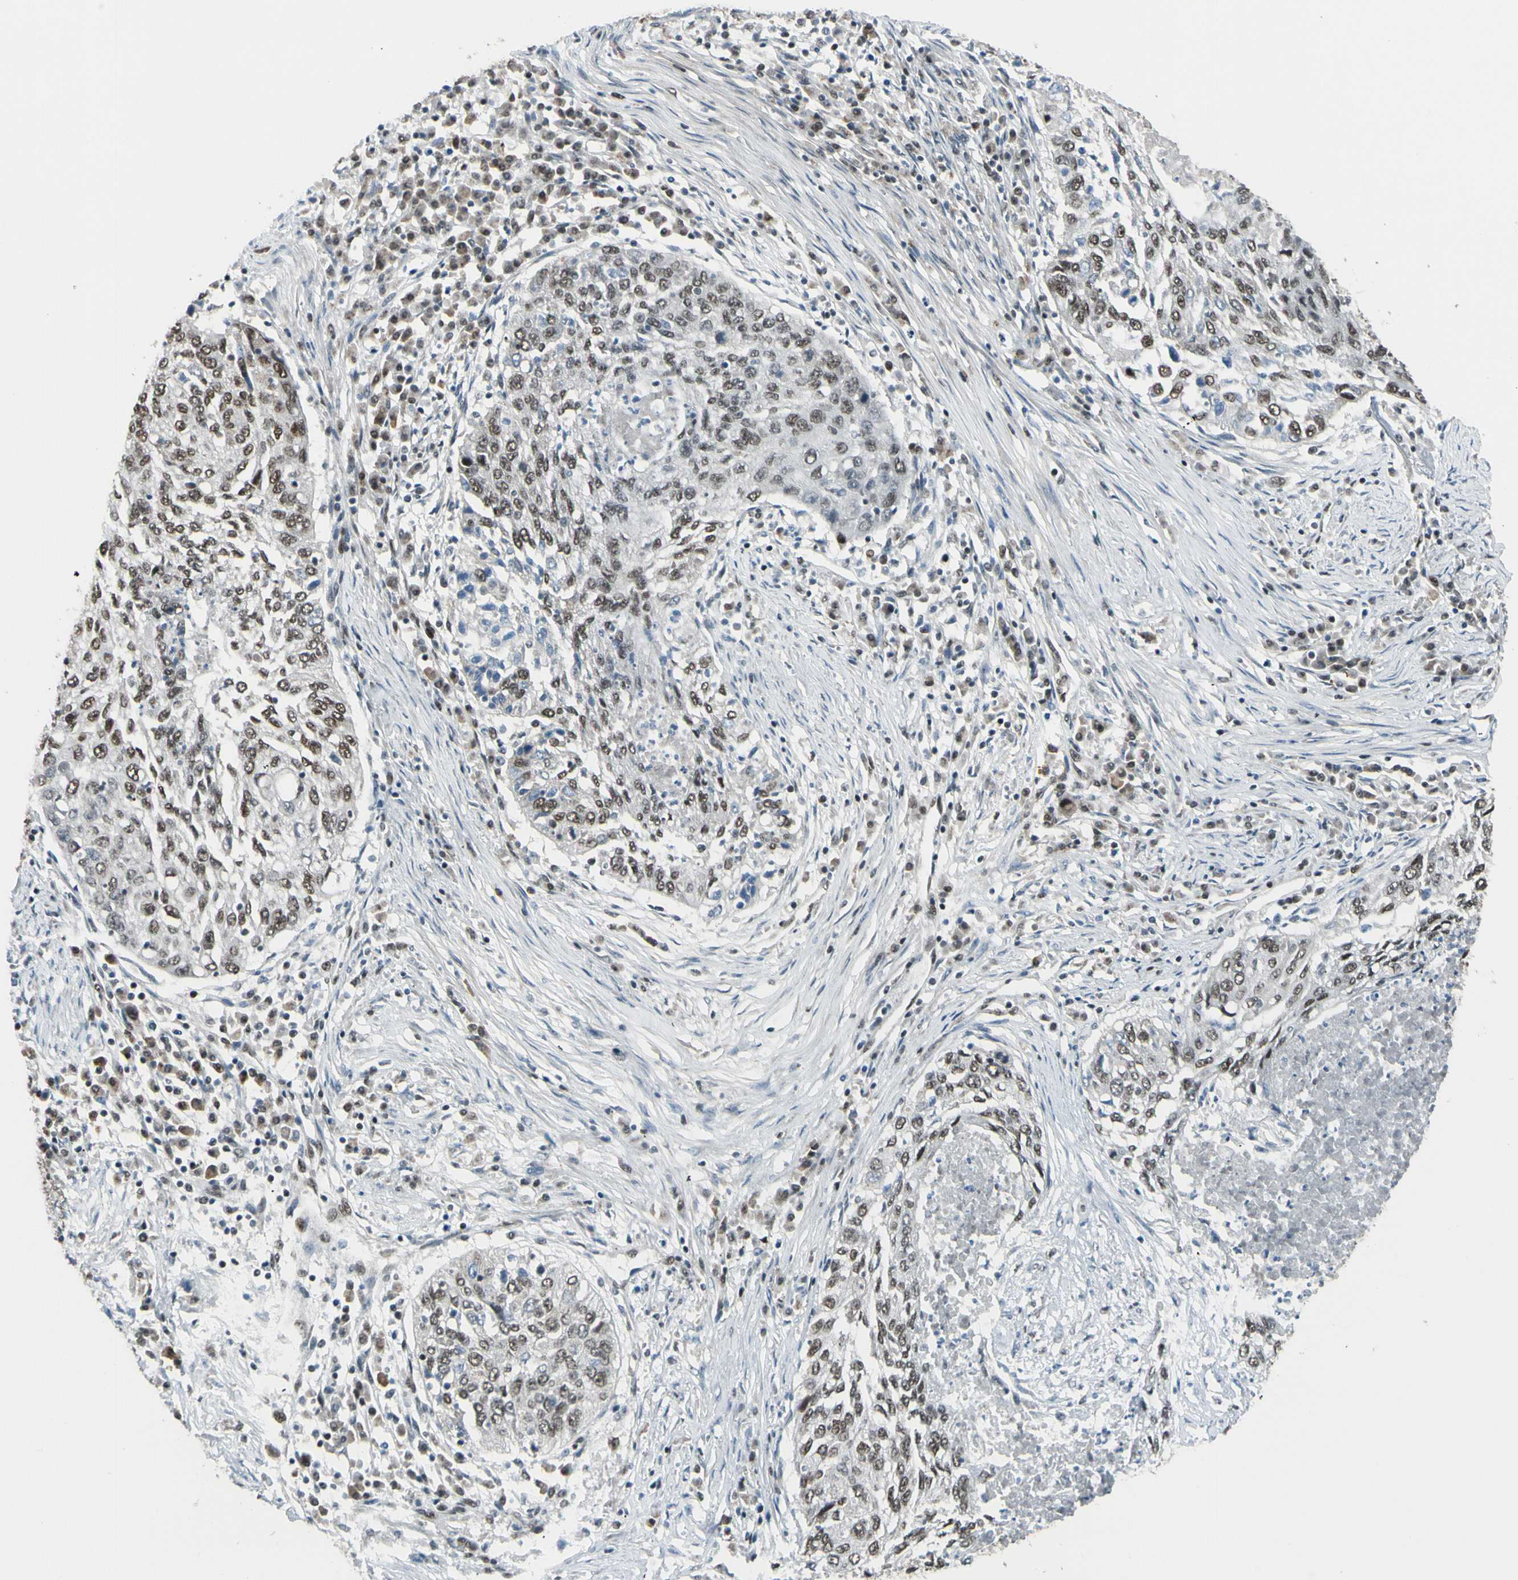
{"staining": {"intensity": "moderate", "quantity": ">75%", "location": "nuclear"}, "tissue": "lung cancer", "cell_type": "Tumor cells", "image_type": "cancer", "snomed": [{"axis": "morphology", "description": "Squamous cell carcinoma, NOS"}, {"axis": "topography", "description": "Lung"}], "caption": "Protein analysis of lung cancer (squamous cell carcinoma) tissue exhibits moderate nuclear staining in about >75% of tumor cells. (Brightfield microscopy of DAB IHC at high magnification).", "gene": "CHAMP1", "patient": {"sex": "female", "age": 63}}